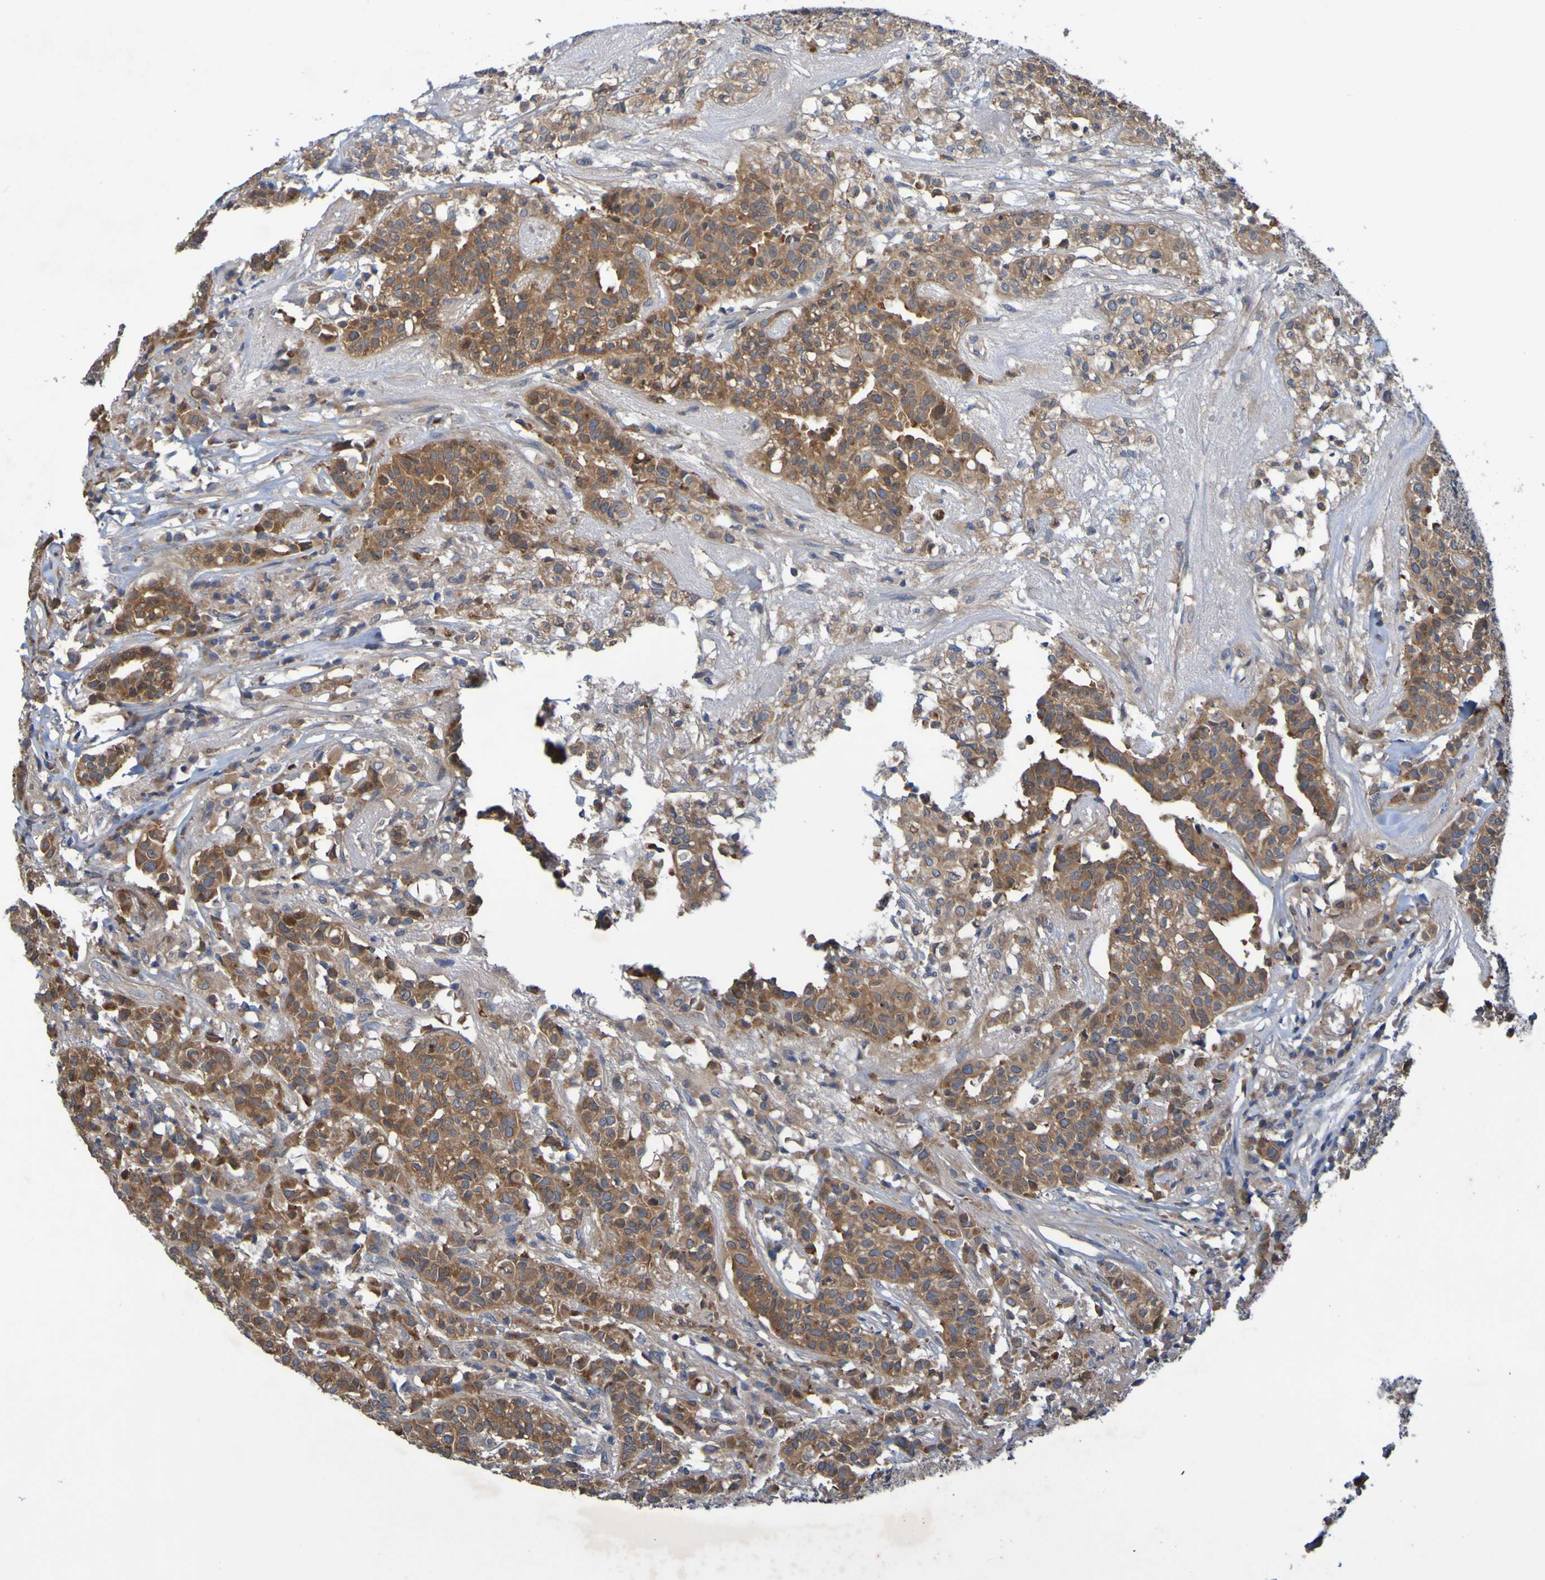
{"staining": {"intensity": "moderate", "quantity": ">75%", "location": "cytoplasmic/membranous"}, "tissue": "head and neck cancer", "cell_type": "Tumor cells", "image_type": "cancer", "snomed": [{"axis": "morphology", "description": "Adenocarcinoma, NOS"}, {"axis": "topography", "description": "Salivary gland"}, {"axis": "topography", "description": "Head-Neck"}], "caption": "A medium amount of moderate cytoplasmic/membranous positivity is identified in approximately >75% of tumor cells in head and neck adenocarcinoma tissue.", "gene": "SDK1", "patient": {"sex": "female", "age": 65}}